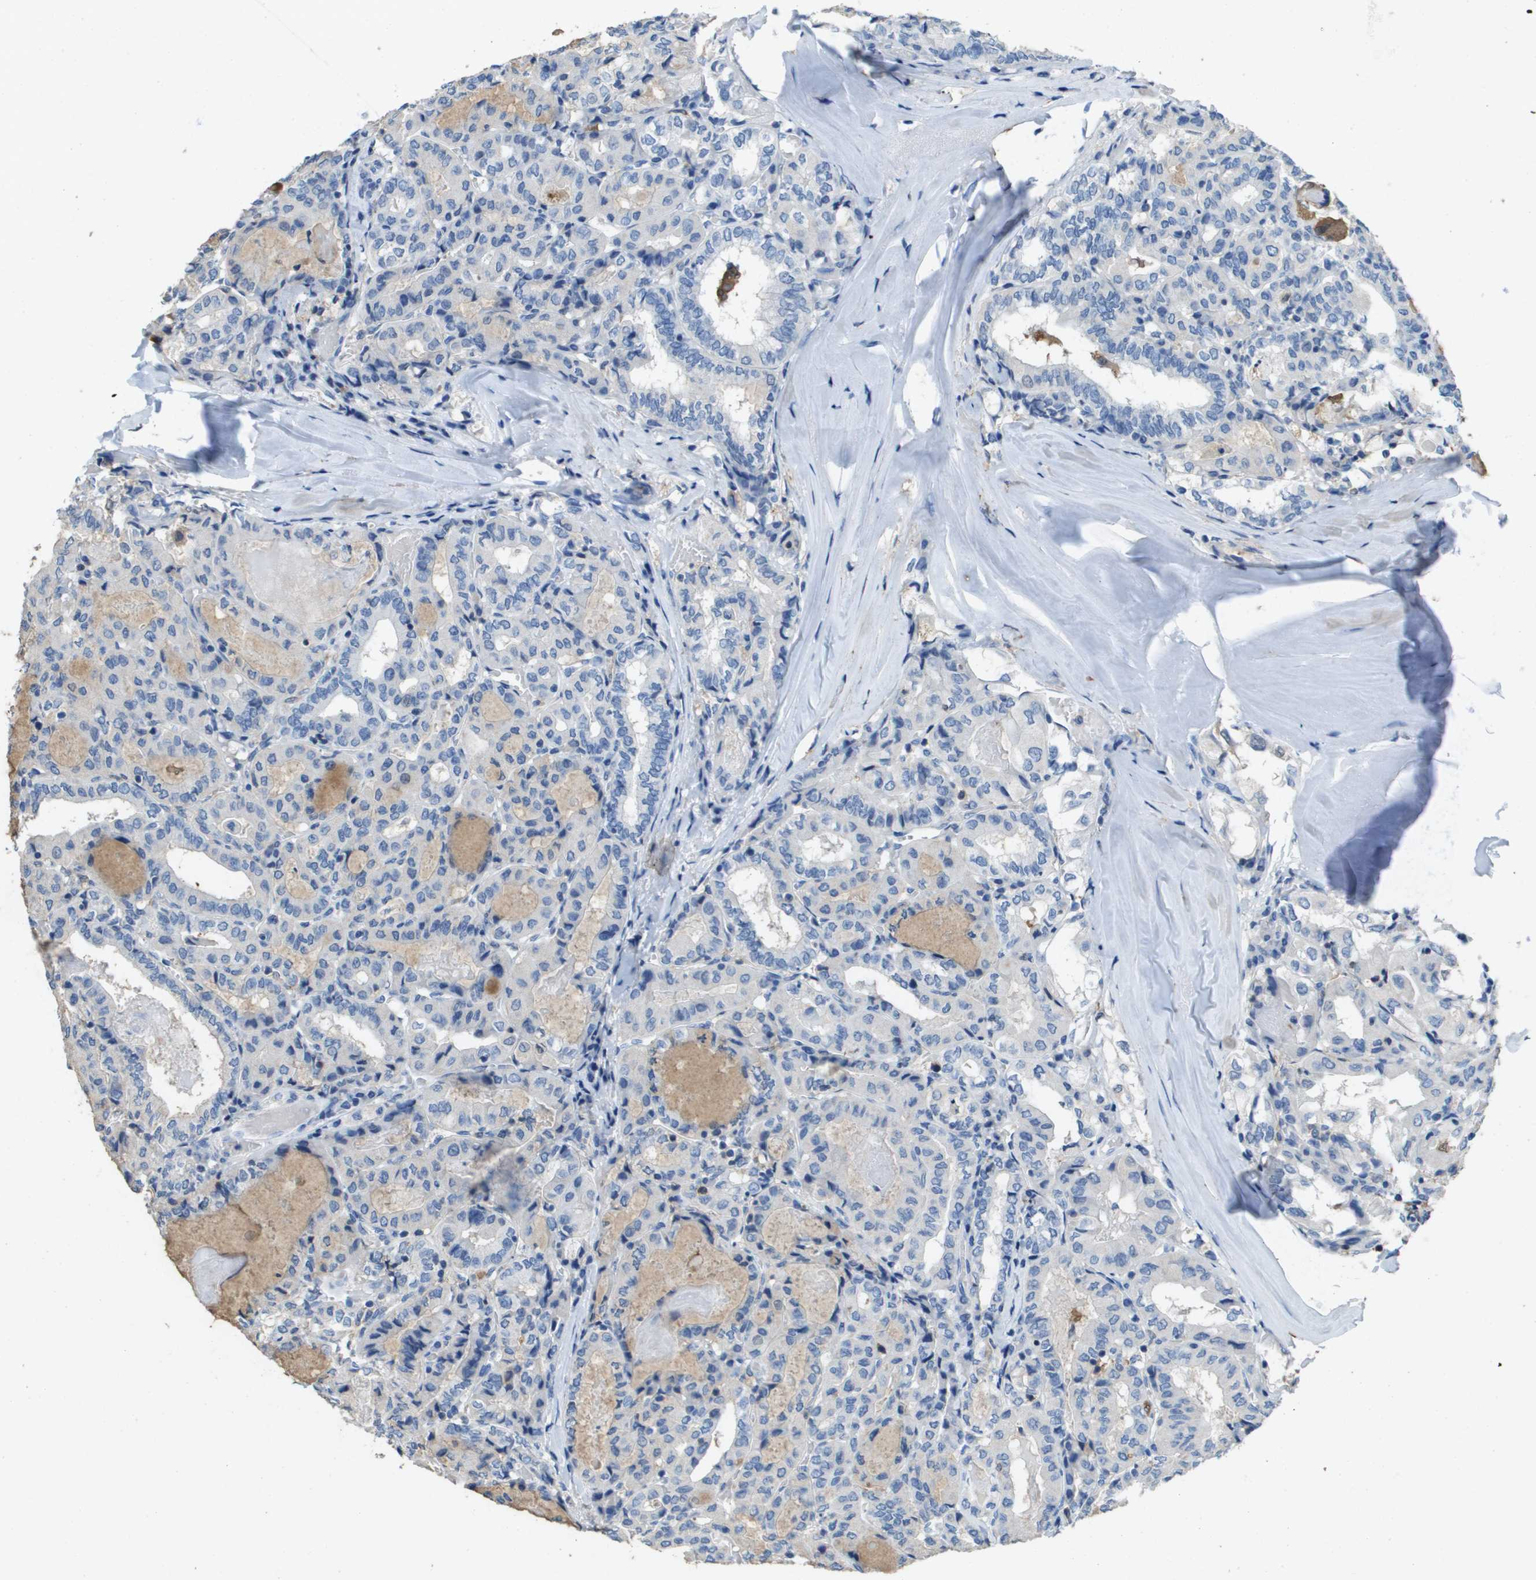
{"staining": {"intensity": "negative", "quantity": "none", "location": "none"}, "tissue": "thyroid cancer", "cell_type": "Tumor cells", "image_type": "cancer", "snomed": [{"axis": "morphology", "description": "Papillary adenocarcinoma, NOS"}, {"axis": "topography", "description": "Thyroid gland"}], "caption": "Tumor cells are negative for brown protein staining in thyroid cancer (papillary adenocarcinoma).", "gene": "FABP5", "patient": {"sex": "female", "age": 42}}